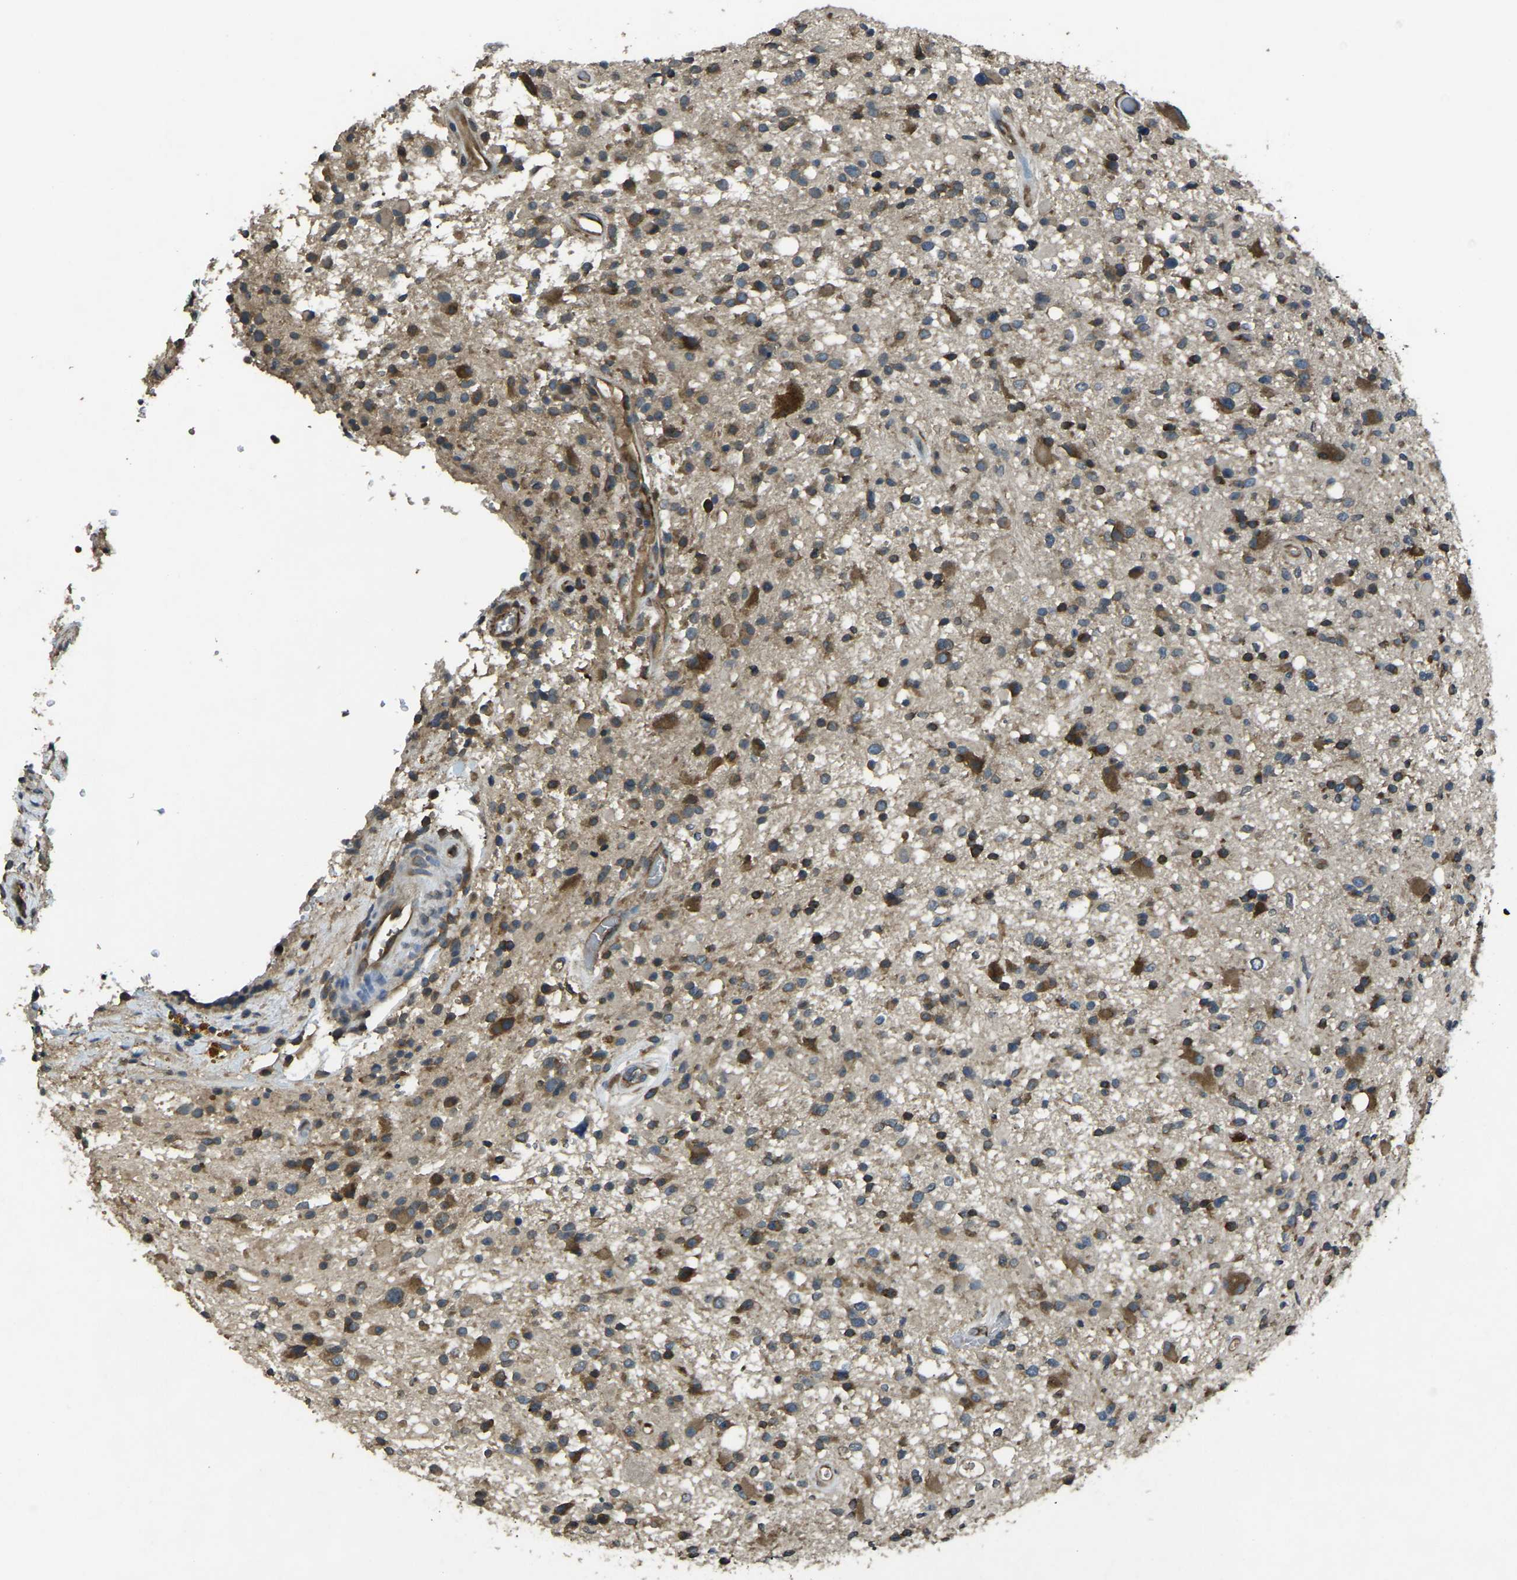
{"staining": {"intensity": "strong", "quantity": ">75%", "location": "cytoplasmic/membranous"}, "tissue": "glioma", "cell_type": "Tumor cells", "image_type": "cancer", "snomed": [{"axis": "morphology", "description": "Glioma, malignant, High grade"}, {"axis": "topography", "description": "Brain"}], "caption": "Malignant glioma (high-grade) was stained to show a protein in brown. There is high levels of strong cytoplasmic/membranous staining in about >75% of tumor cells. (DAB IHC with brightfield microscopy, high magnification).", "gene": "AIMP1", "patient": {"sex": "male", "age": 33}}